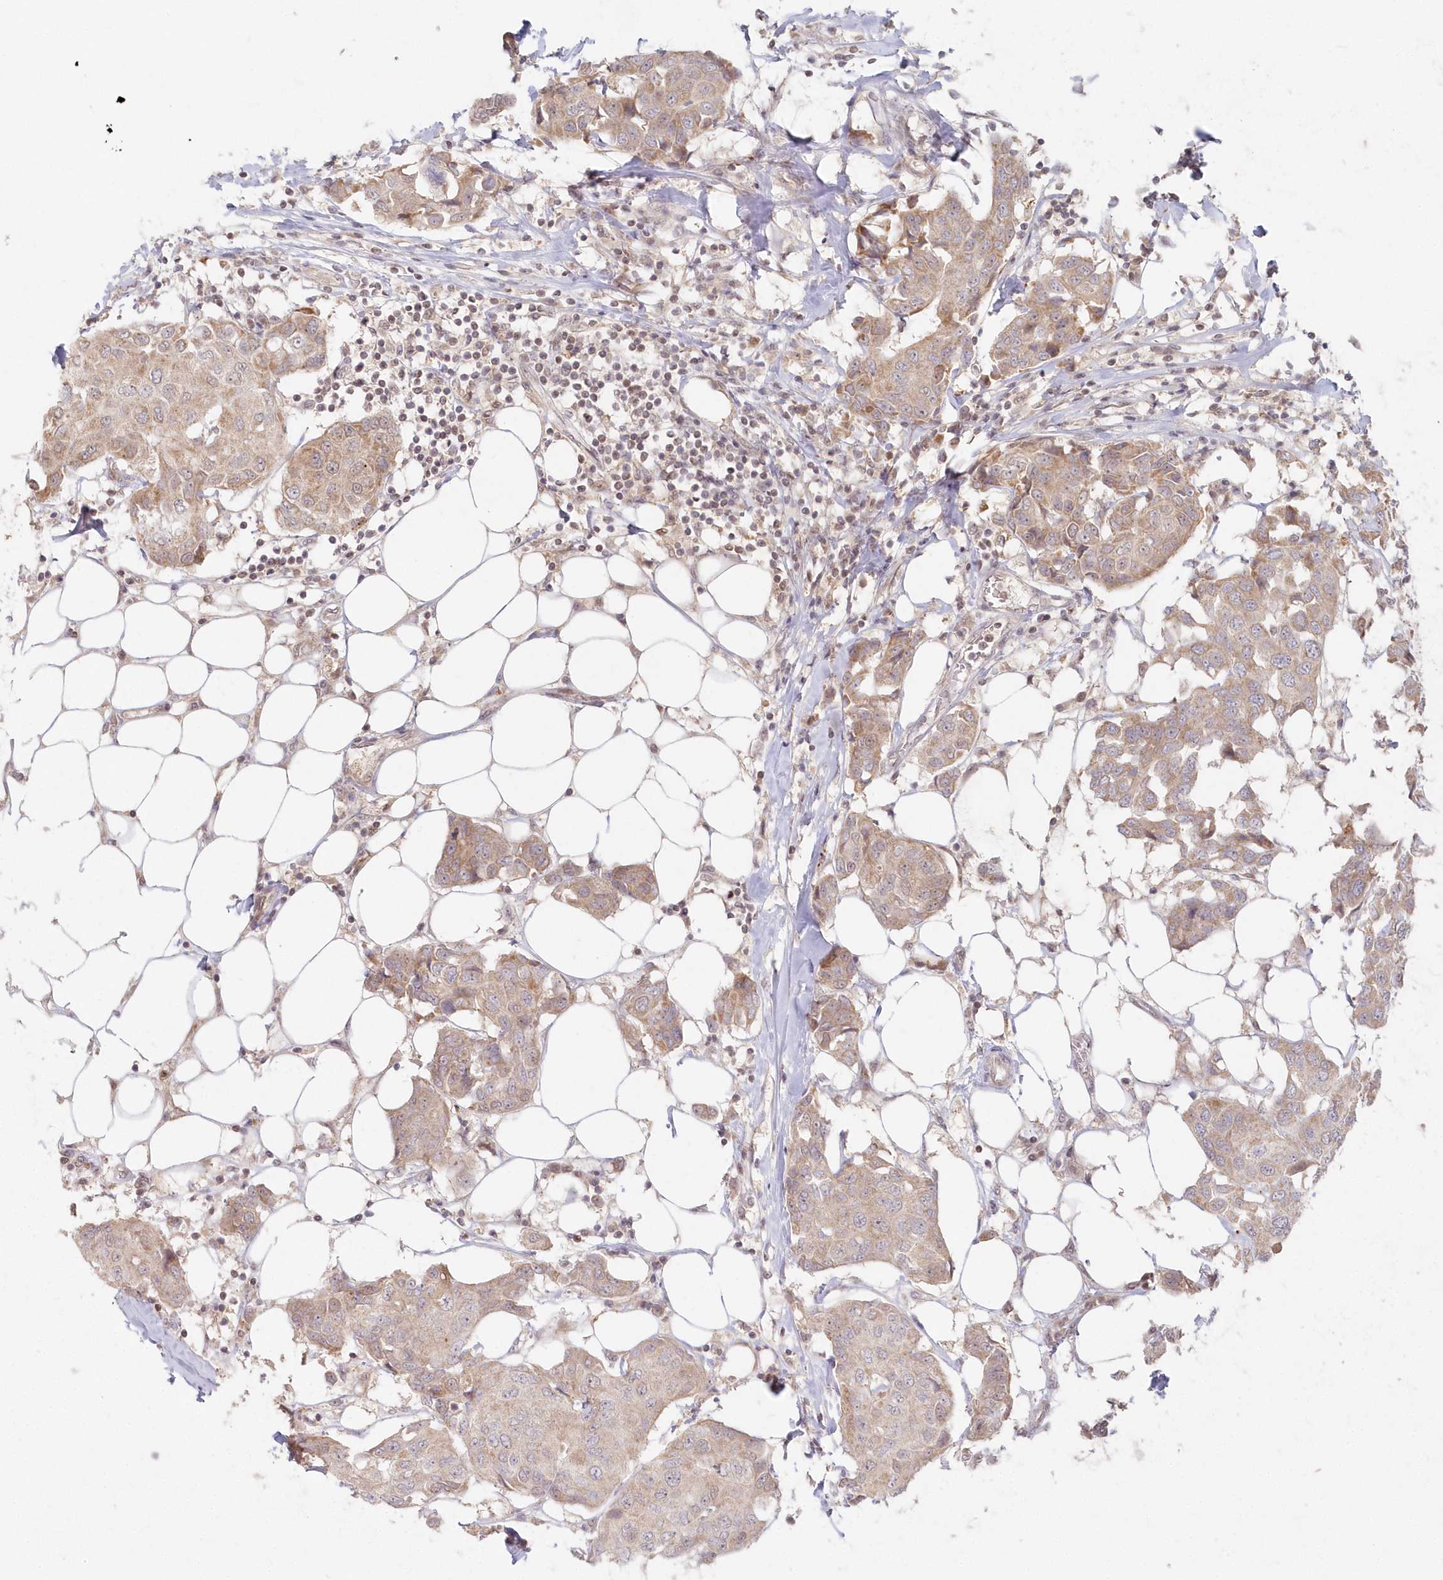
{"staining": {"intensity": "weak", "quantity": "<25%", "location": "cytoplasmic/membranous"}, "tissue": "breast cancer", "cell_type": "Tumor cells", "image_type": "cancer", "snomed": [{"axis": "morphology", "description": "Duct carcinoma"}, {"axis": "topography", "description": "Breast"}], "caption": "DAB (3,3'-diaminobenzidine) immunohistochemical staining of human breast cancer (infiltrating ductal carcinoma) exhibits no significant staining in tumor cells.", "gene": "ASCC1", "patient": {"sex": "female", "age": 80}}